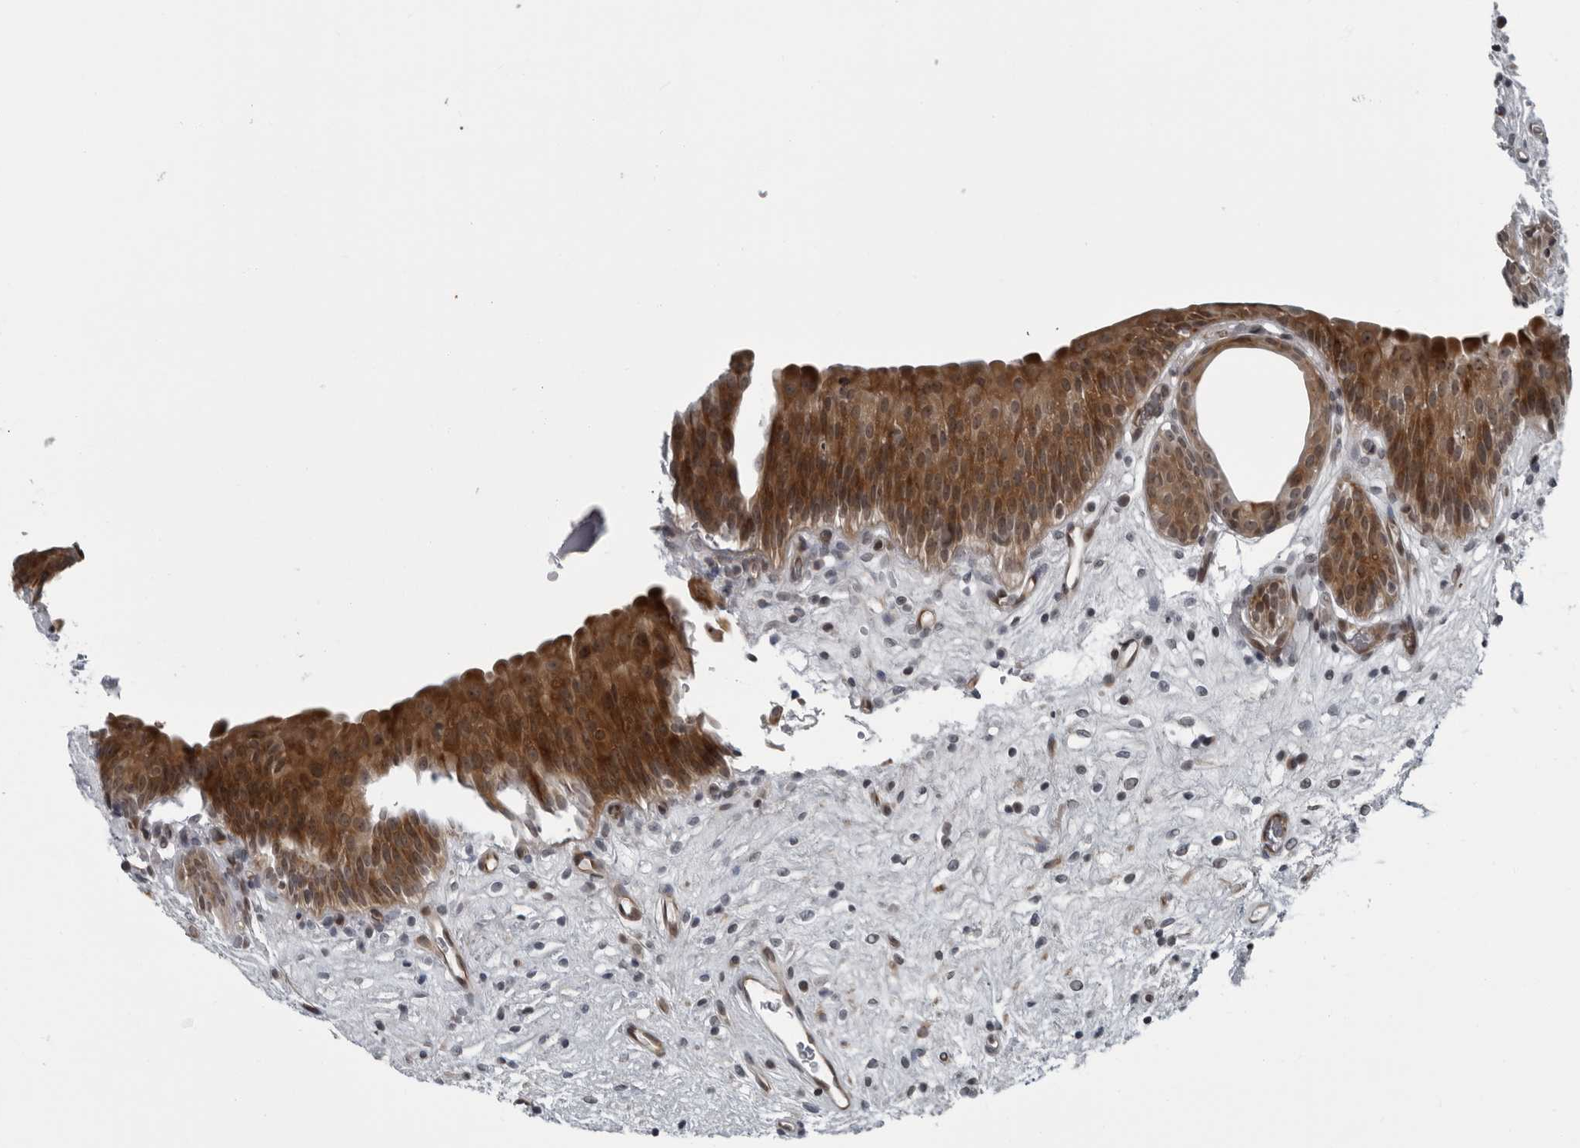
{"staining": {"intensity": "moderate", "quantity": "25%-75%", "location": "cytoplasmic/membranous"}, "tissue": "urinary bladder", "cell_type": "Urothelial cells", "image_type": "normal", "snomed": [{"axis": "morphology", "description": "Normal tissue, NOS"}, {"axis": "topography", "description": "Urinary bladder"}], "caption": "Urothelial cells exhibit medium levels of moderate cytoplasmic/membranous expression in about 25%-75% of cells in benign human urinary bladder.", "gene": "FAM102B", "patient": {"sex": "male", "age": 83}}